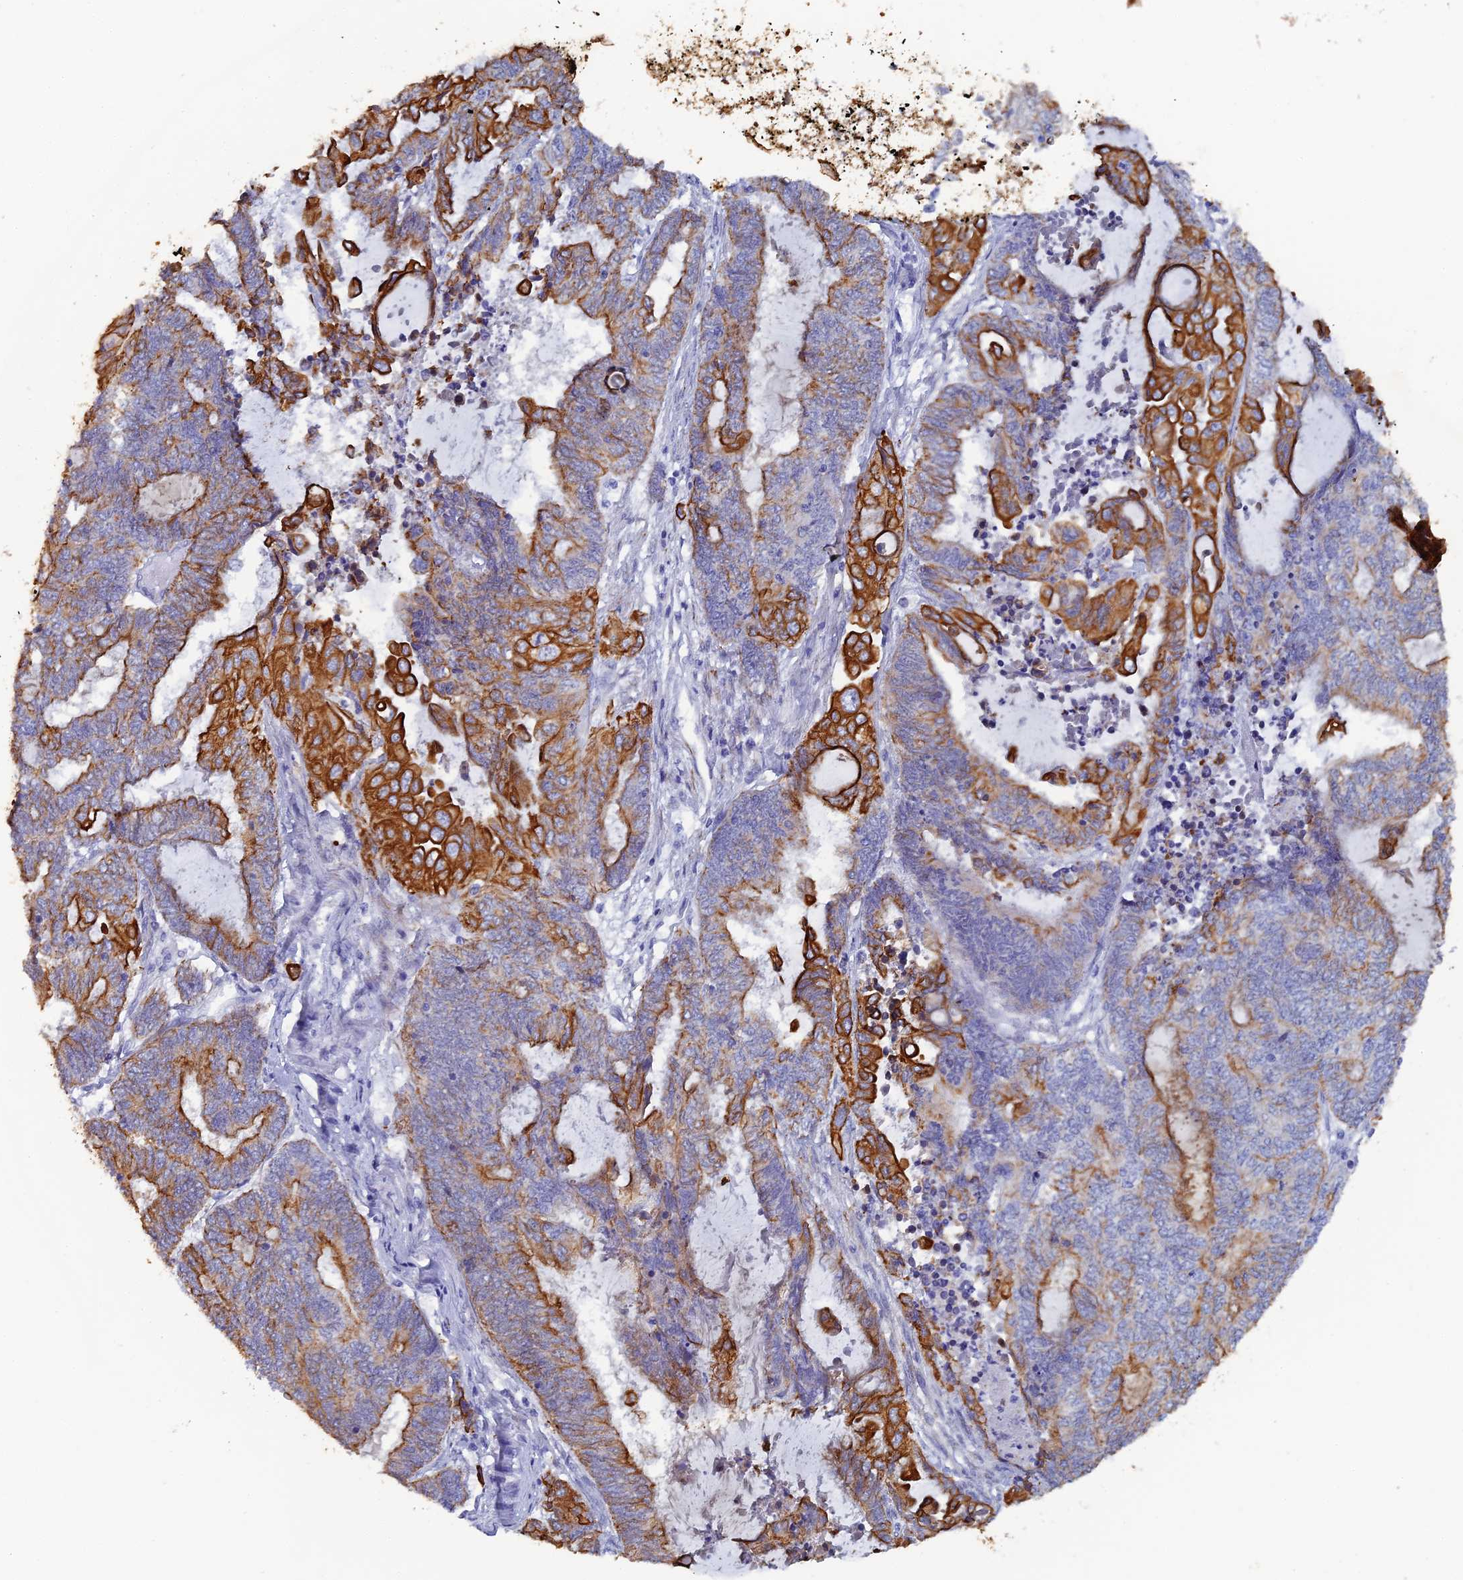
{"staining": {"intensity": "strong", "quantity": "25%-75%", "location": "cytoplasmic/membranous"}, "tissue": "endometrial cancer", "cell_type": "Tumor cells", "image_type": "cancer", "snomed": [{"axis": "morphology", "description": "Adenocarcinoma, NOS"}, {"axis": "topography", "description": "Uterus"}, {"axis": "topography", "description": "Endometrium"}], "caption": "Immunohistochemistry (IHC) of endometrial cancer exhibits high levels of strong cytoplasmic/membranous staining in about 25%-75% of tumor cells. The staining is performed using DAB (3,3'-diaminobenzidine) brown chromogen to label protein expression. The nuclei are counter-stained blue using hematoxylin.", "gene": "SRFBP1", "patient": {"sex": "female", "age": 70}}